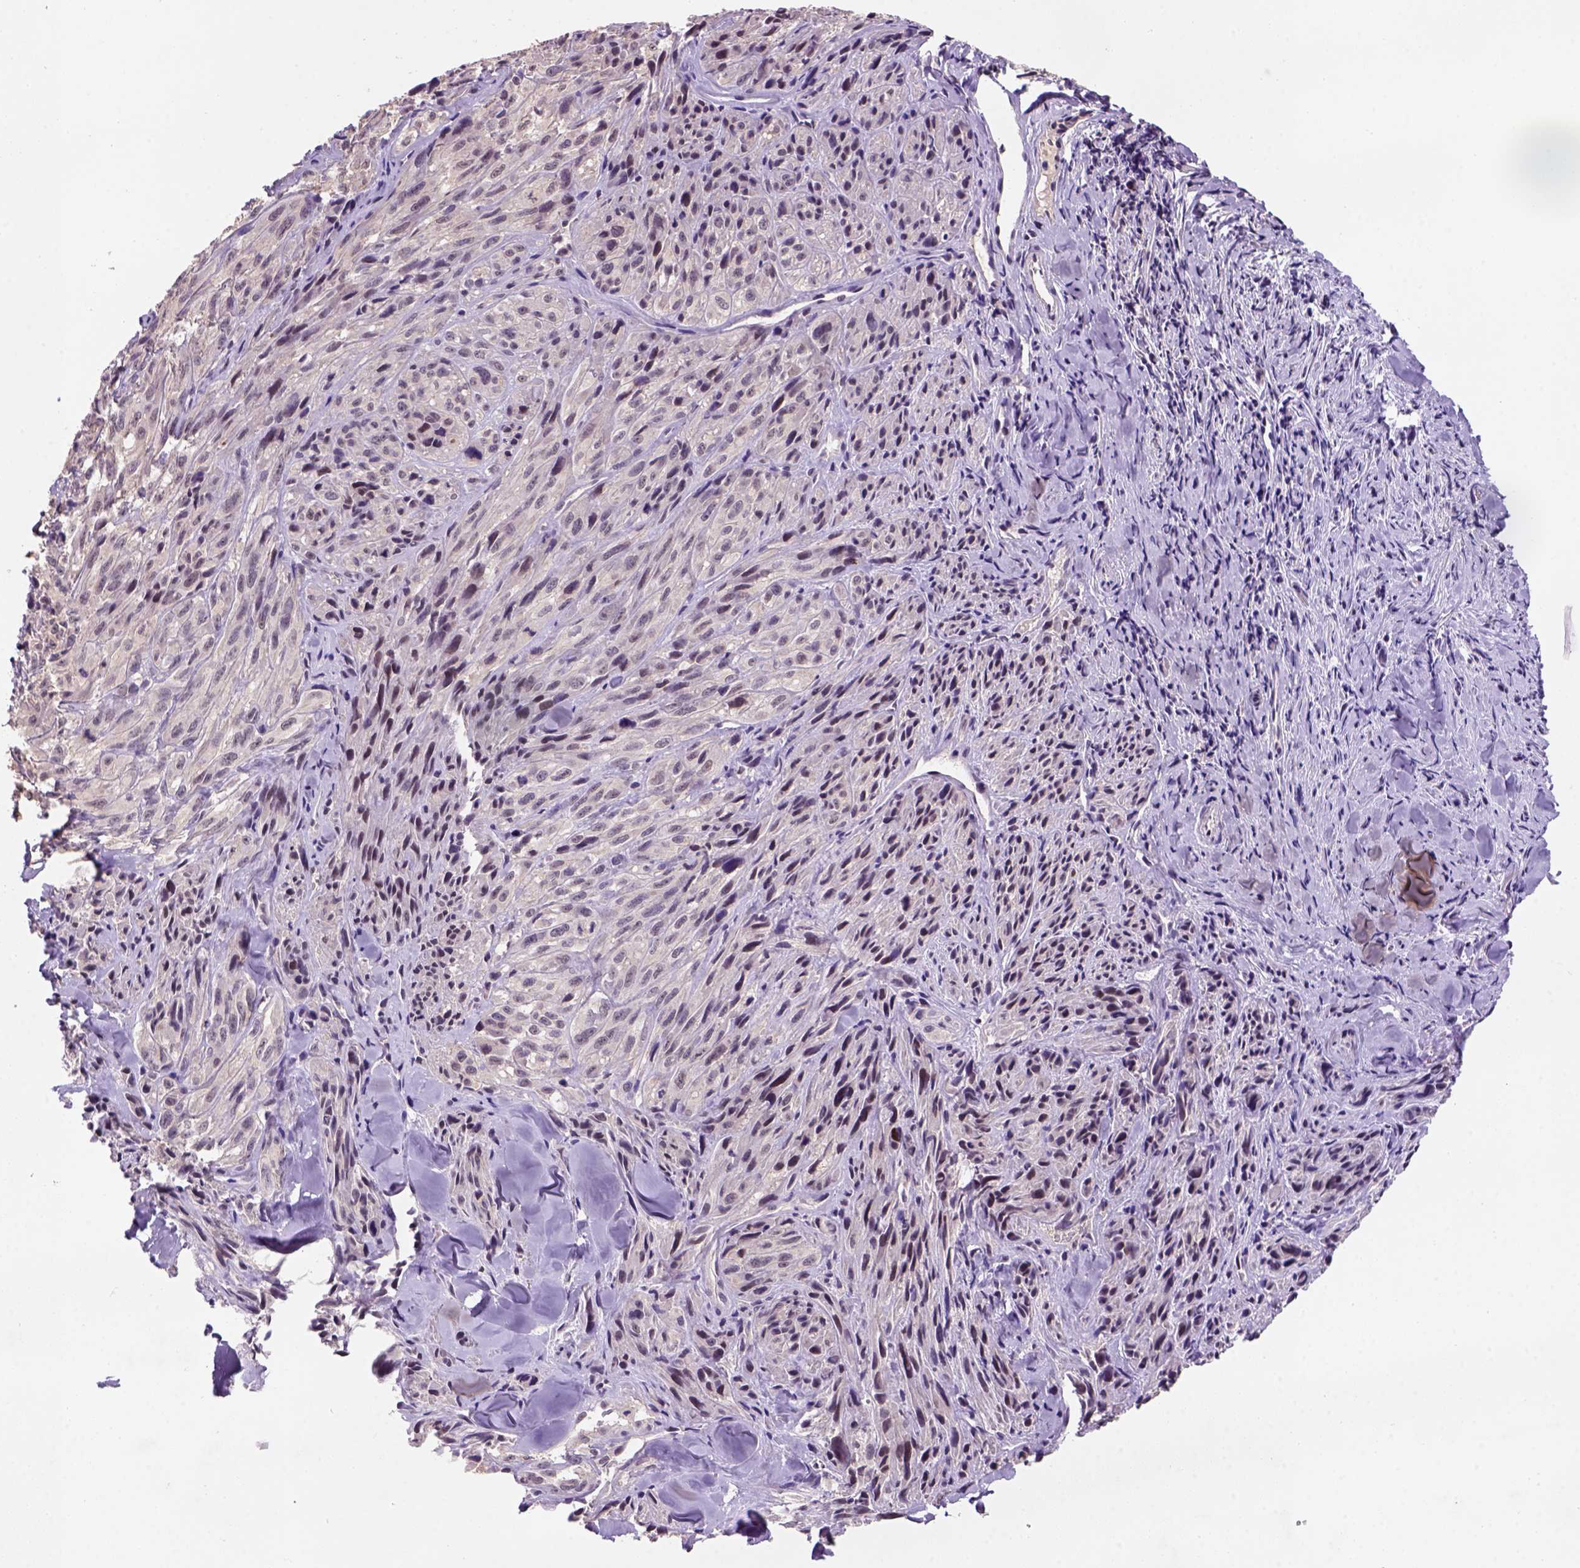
{"staining": {"intensity": "weak", "quantity": ">75%", "location": "cytoplasmic/membranous,nuclear"}, "tissue": "melanoma", "cell_type": "Tumor cells", "image_type": "cancer", "snomed": [{"axis": "morphology", "description": "Malignant melanoma, NOS"}, {"axis": "topography", "description": "Skin"}], "caption": "Approximately >75% of tumor cells in melanoma demonstrate weak cytoplasmic/membranous and nuclear protein positivity as visualized by brown immunohistochemical staining.", "gene": "SCML4", "patient": {"sex": "male", "age": 67}}